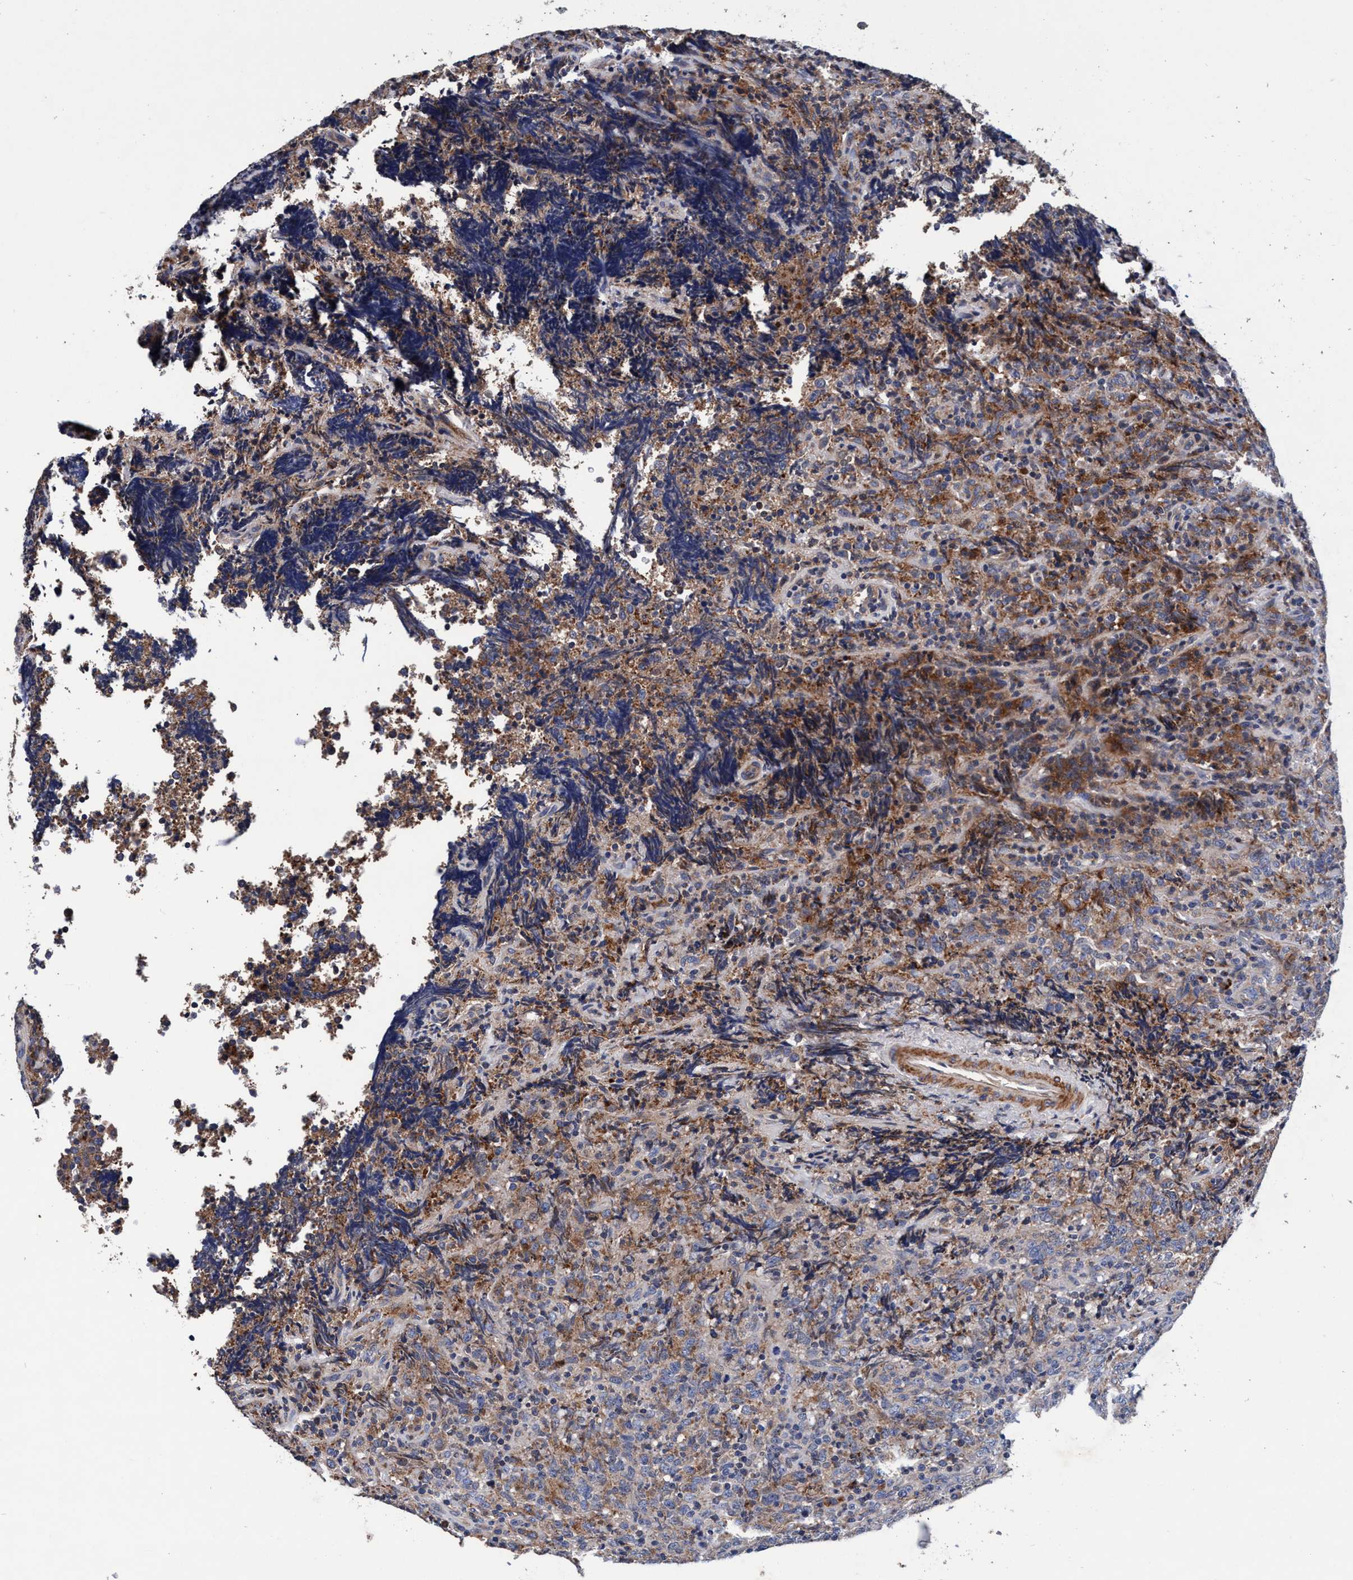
{"staining": {"intensity": "moderate", "quantity": "<25%", "location": "cytoplasmic/membranous"}, "tissue": "lymphoma", "cell_type": "Tumor cells", "image_type": "cancer", "snomed": [{"axis": "morphology", "description": "Malignant lymphoma, non-Hodgkin's type, High grade"}, {"axis": "topography", "description": "Tonsil"}], "caption": "Lymphoma stained with a brown dye reveals moderate cytoplasmic/membranous positive expression in approximately <25% of tumor cells.", "gene": "RNF208", "patient": {"sex": "female", "age": 36}}